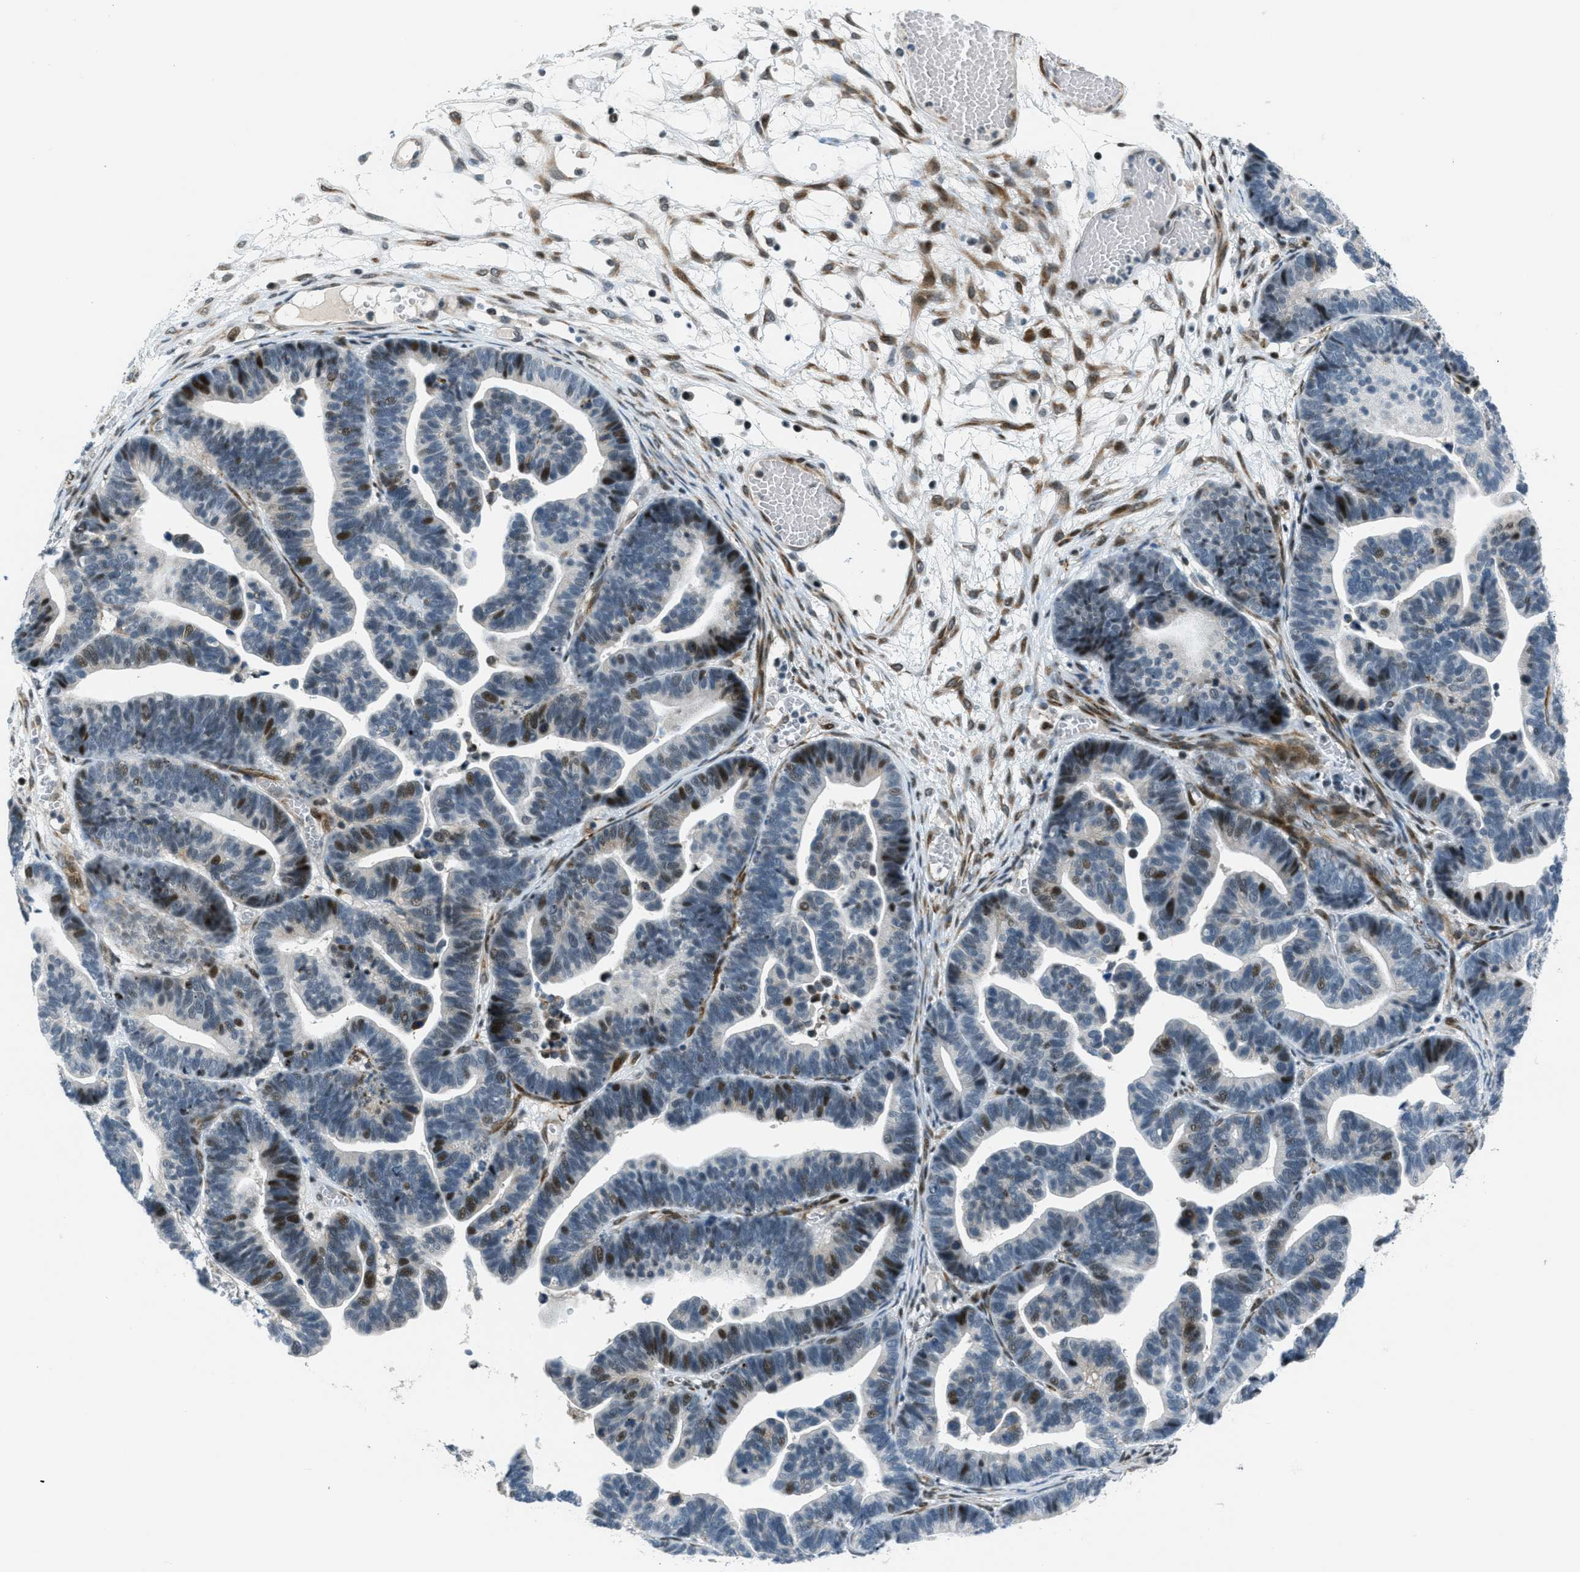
{"staining": {"intensity": "moderate", "quantity": "<25%", "location": "nuclear"}, "tissue": "ovarian cancer", "cell_type": "Tumor cells", "image_type": "cancer", "snomed": [{"axis": "morphology", "description": "Cystadenocarcinoma, serous, NOS"}, {"axis": "topography", "description": "Ovary"}], "caption": "IHC histopathology image of human ovarian serous cystadenocarcinoma stained for a protein (brown), which demonstrates low levels of moderate nuclear expression in about <25% of tumor cells.", "gene": "ZDHHC23", "patient": {"sex": "female", "age": 56}}